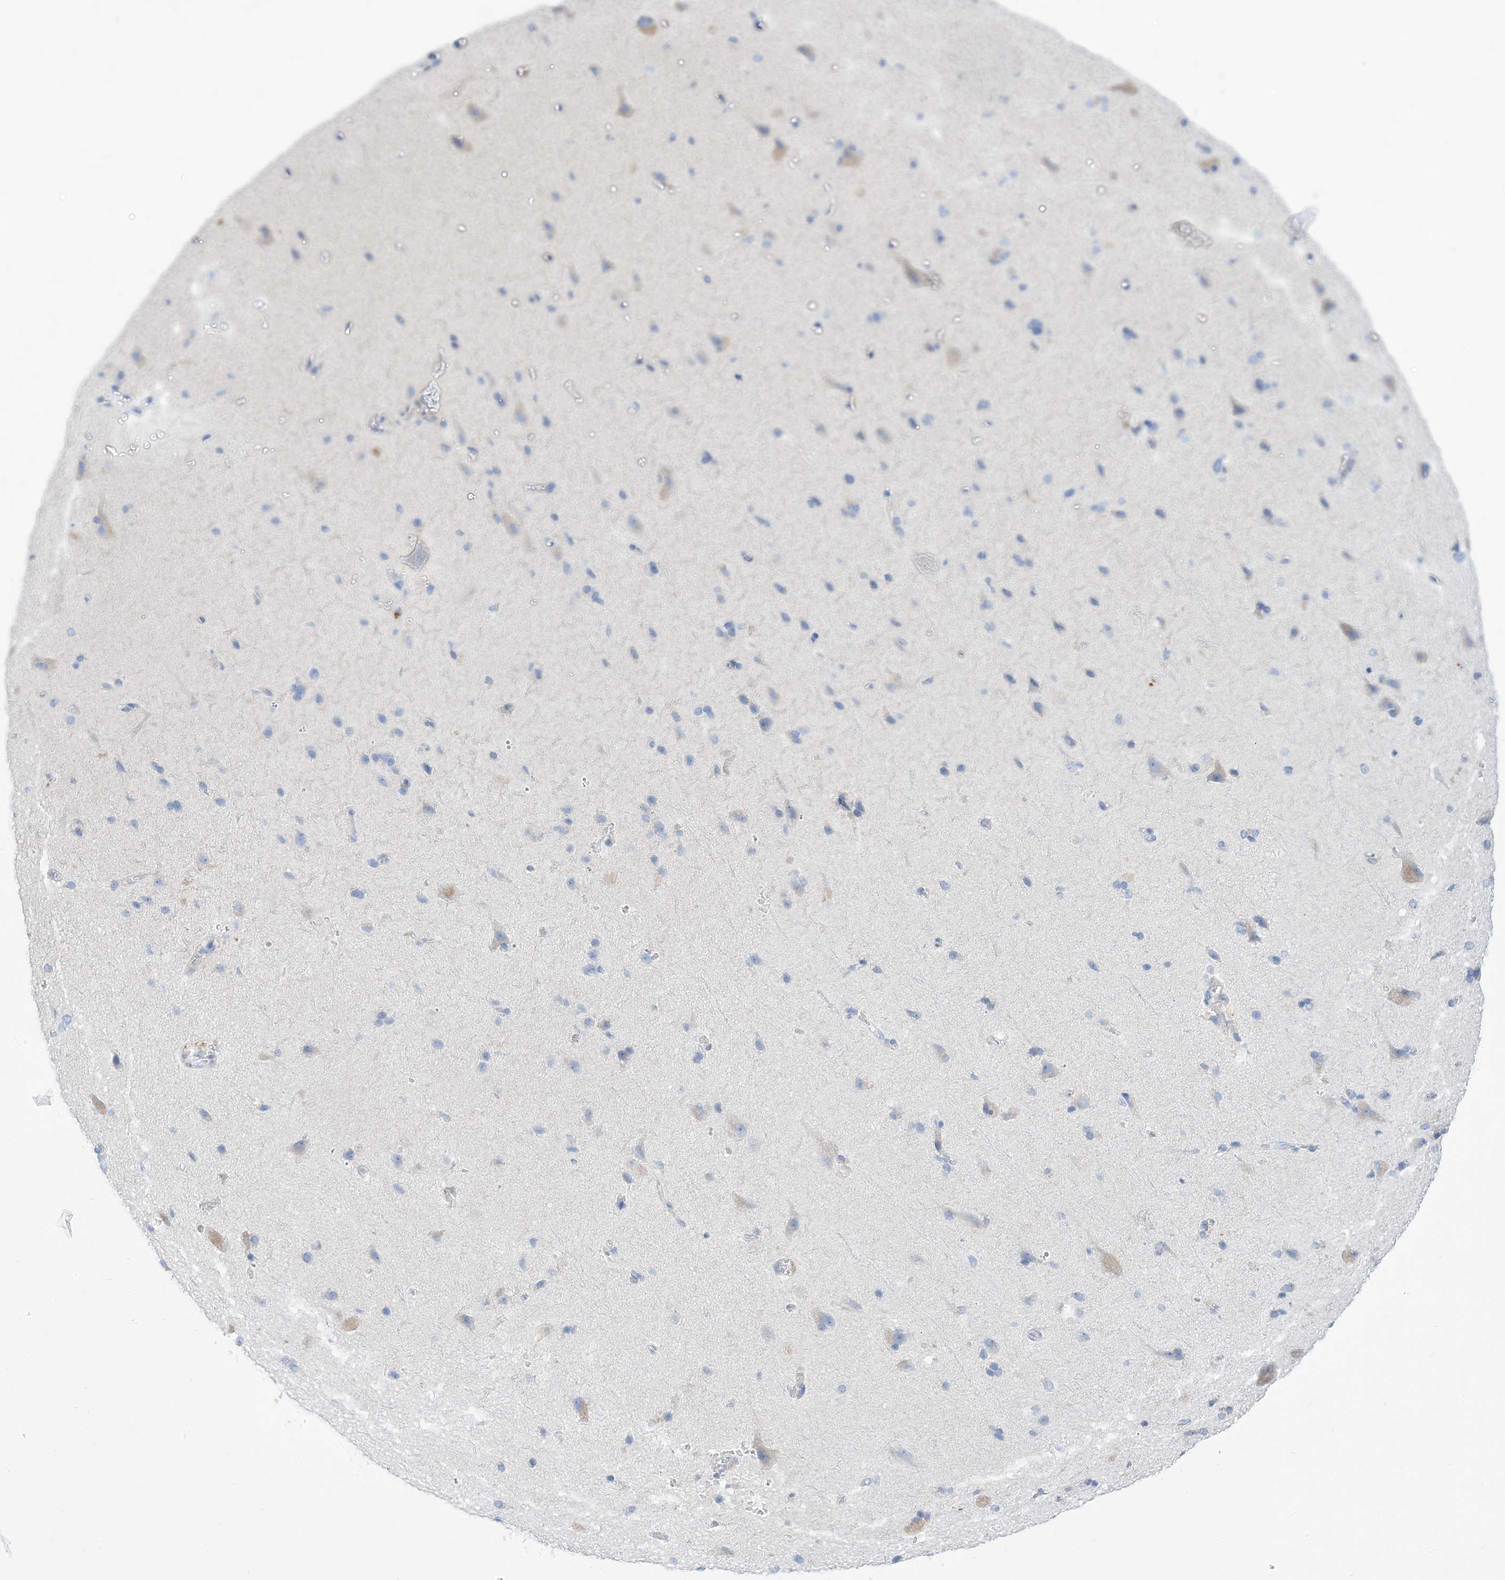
{"staining": {"intensity": "negative", "quantity": "none", "location": "none"}, "tissue": "cerebral cortex", "cell_type": "Endothelial cells", "image_type": "normal", "snomed": [{"axis": "morphology", "description": "Normal tissue, NOS"}, {"axis": "topography", "description": "Cerebral cortex"}], "caption": "This is a micrograph of IHC staining of normal cerebral cortex, which shows no staining in endothelial cells.", "gene": "DPH3", "patient": {"sex": "male", "age": 62}}